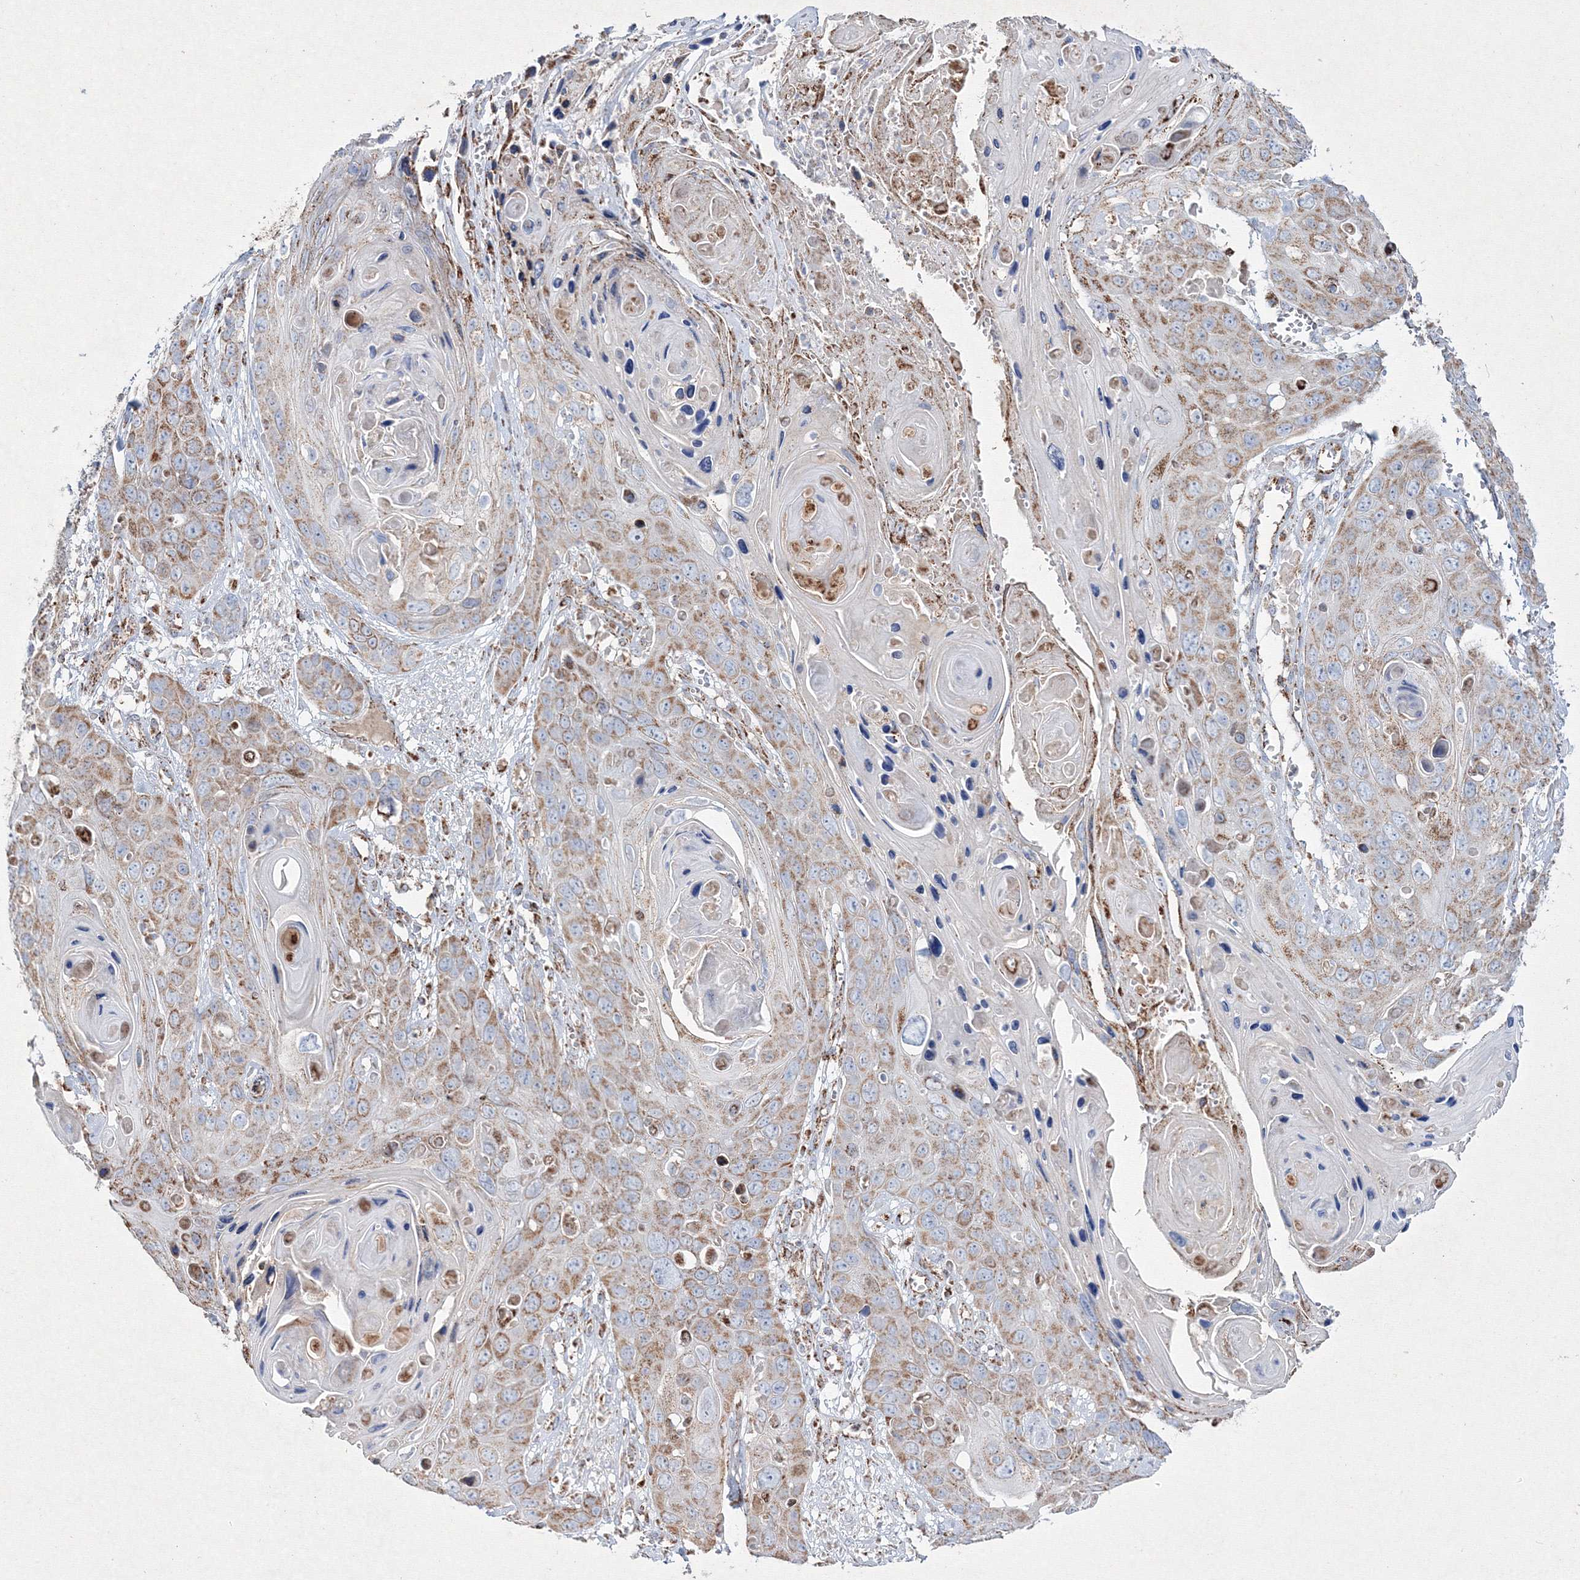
{"staining": {"intensity": "moderate", "quantity": ">75%", "location": "cytoplasmic/membranous"}, "tissue": "skin cancer", "cell_type": "Tumor cells", "image_type": "cancer", "snomed": [{"axis": "morphology", "description": "Squamous cell carcinoma, NOS"}, {"axis": "topography", "description": "Skin"}], "caption": "Human skin squamous cell carcinoma stained for a protein (brown) displays moderate cytoplasmic/membranous positive staining in approximately >75% of tumor cells.", "gene": "IGSF9", "patient": {"sex": "male", "age": 55}}